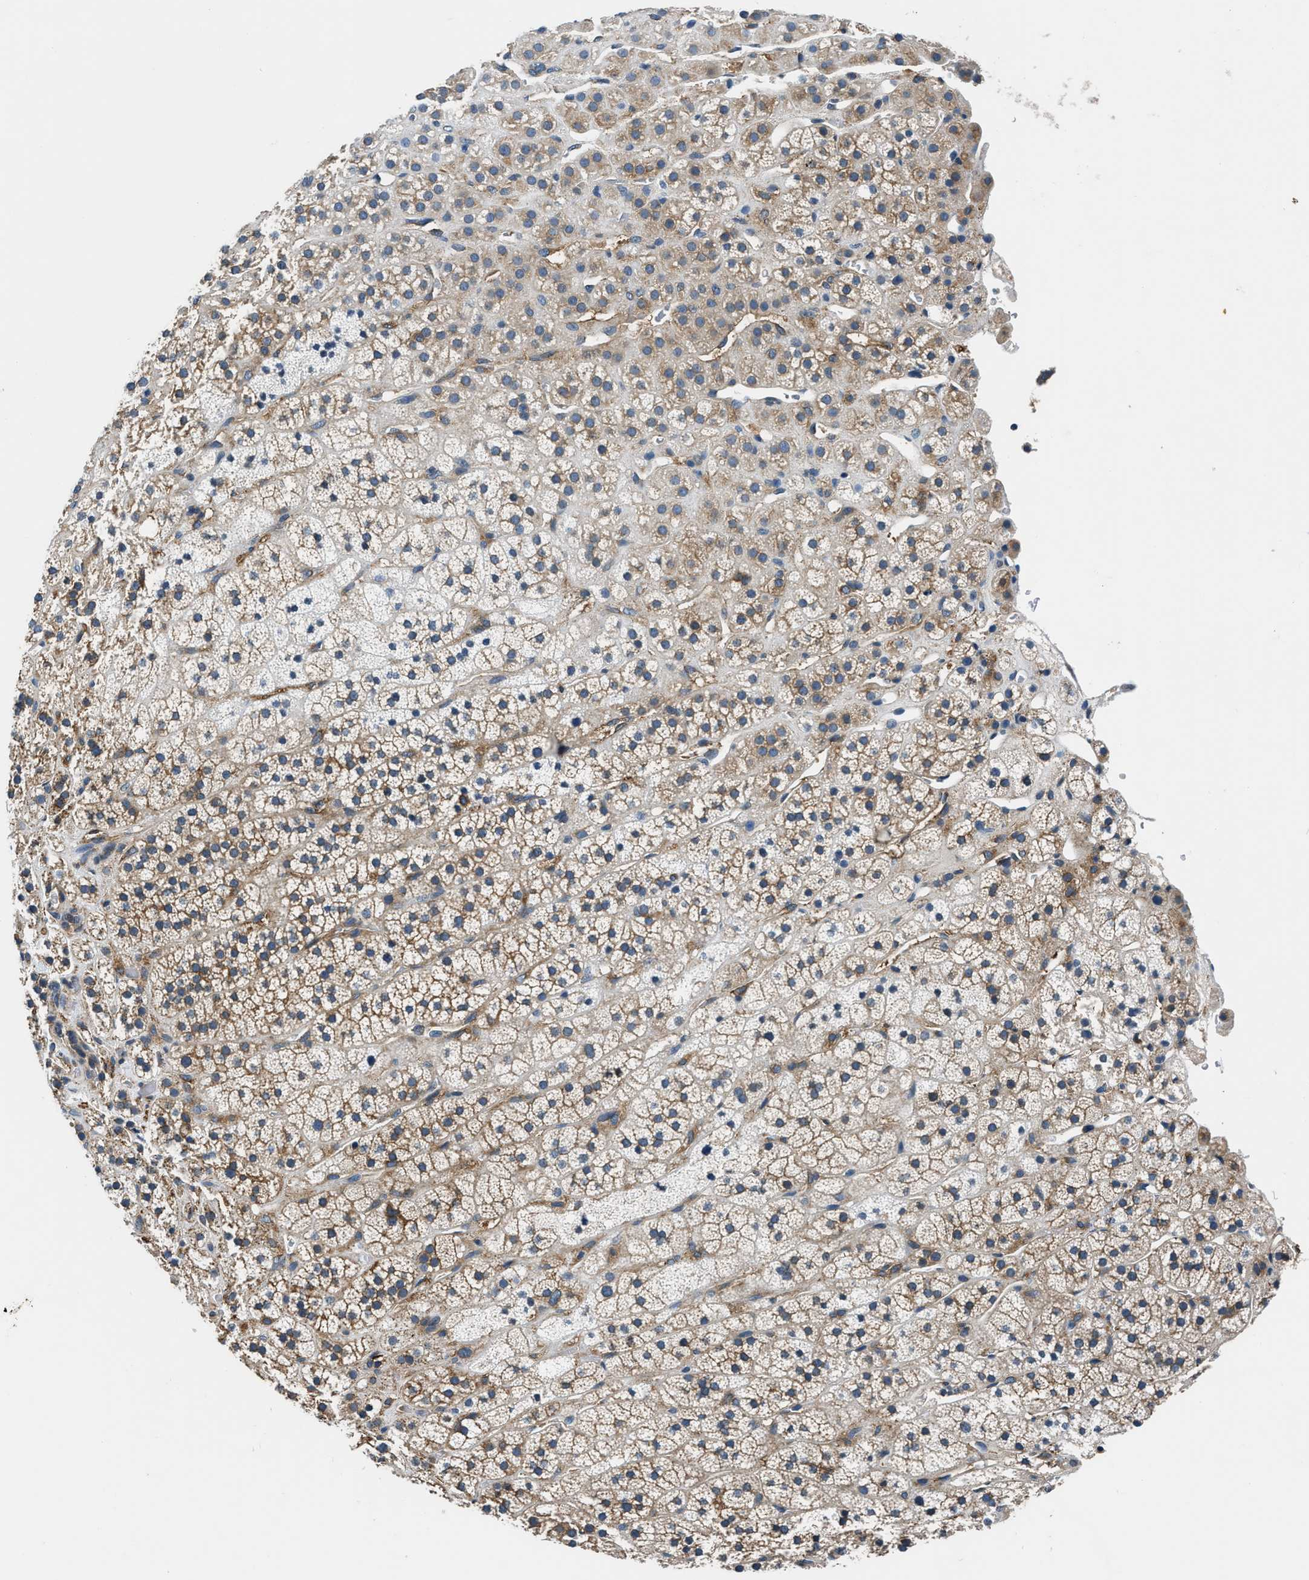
{"staining": {"intensity": "moderate", "quantity": "25%-75%", "location": "cytoplasmic/membranous"}, "tissue": "adrenal gland", "cell_type": "Glandular cells", "image_type": "normal", "snomed": [{"axis": "morphology", "description": "Normal tissue, NOS"}, {"axis": "topography", "description": "Adrenal gland"}], "caption": "Immunohistochemical staining of normal adrenal gland shows moderate cytoplasmic/membranous protein staining in approximately 25%-75% of glandular cells. (IHC, brightfield microscopy, high magnification).", "gene": "EEA1", "patient": {"sex": "male", "age": 56}}